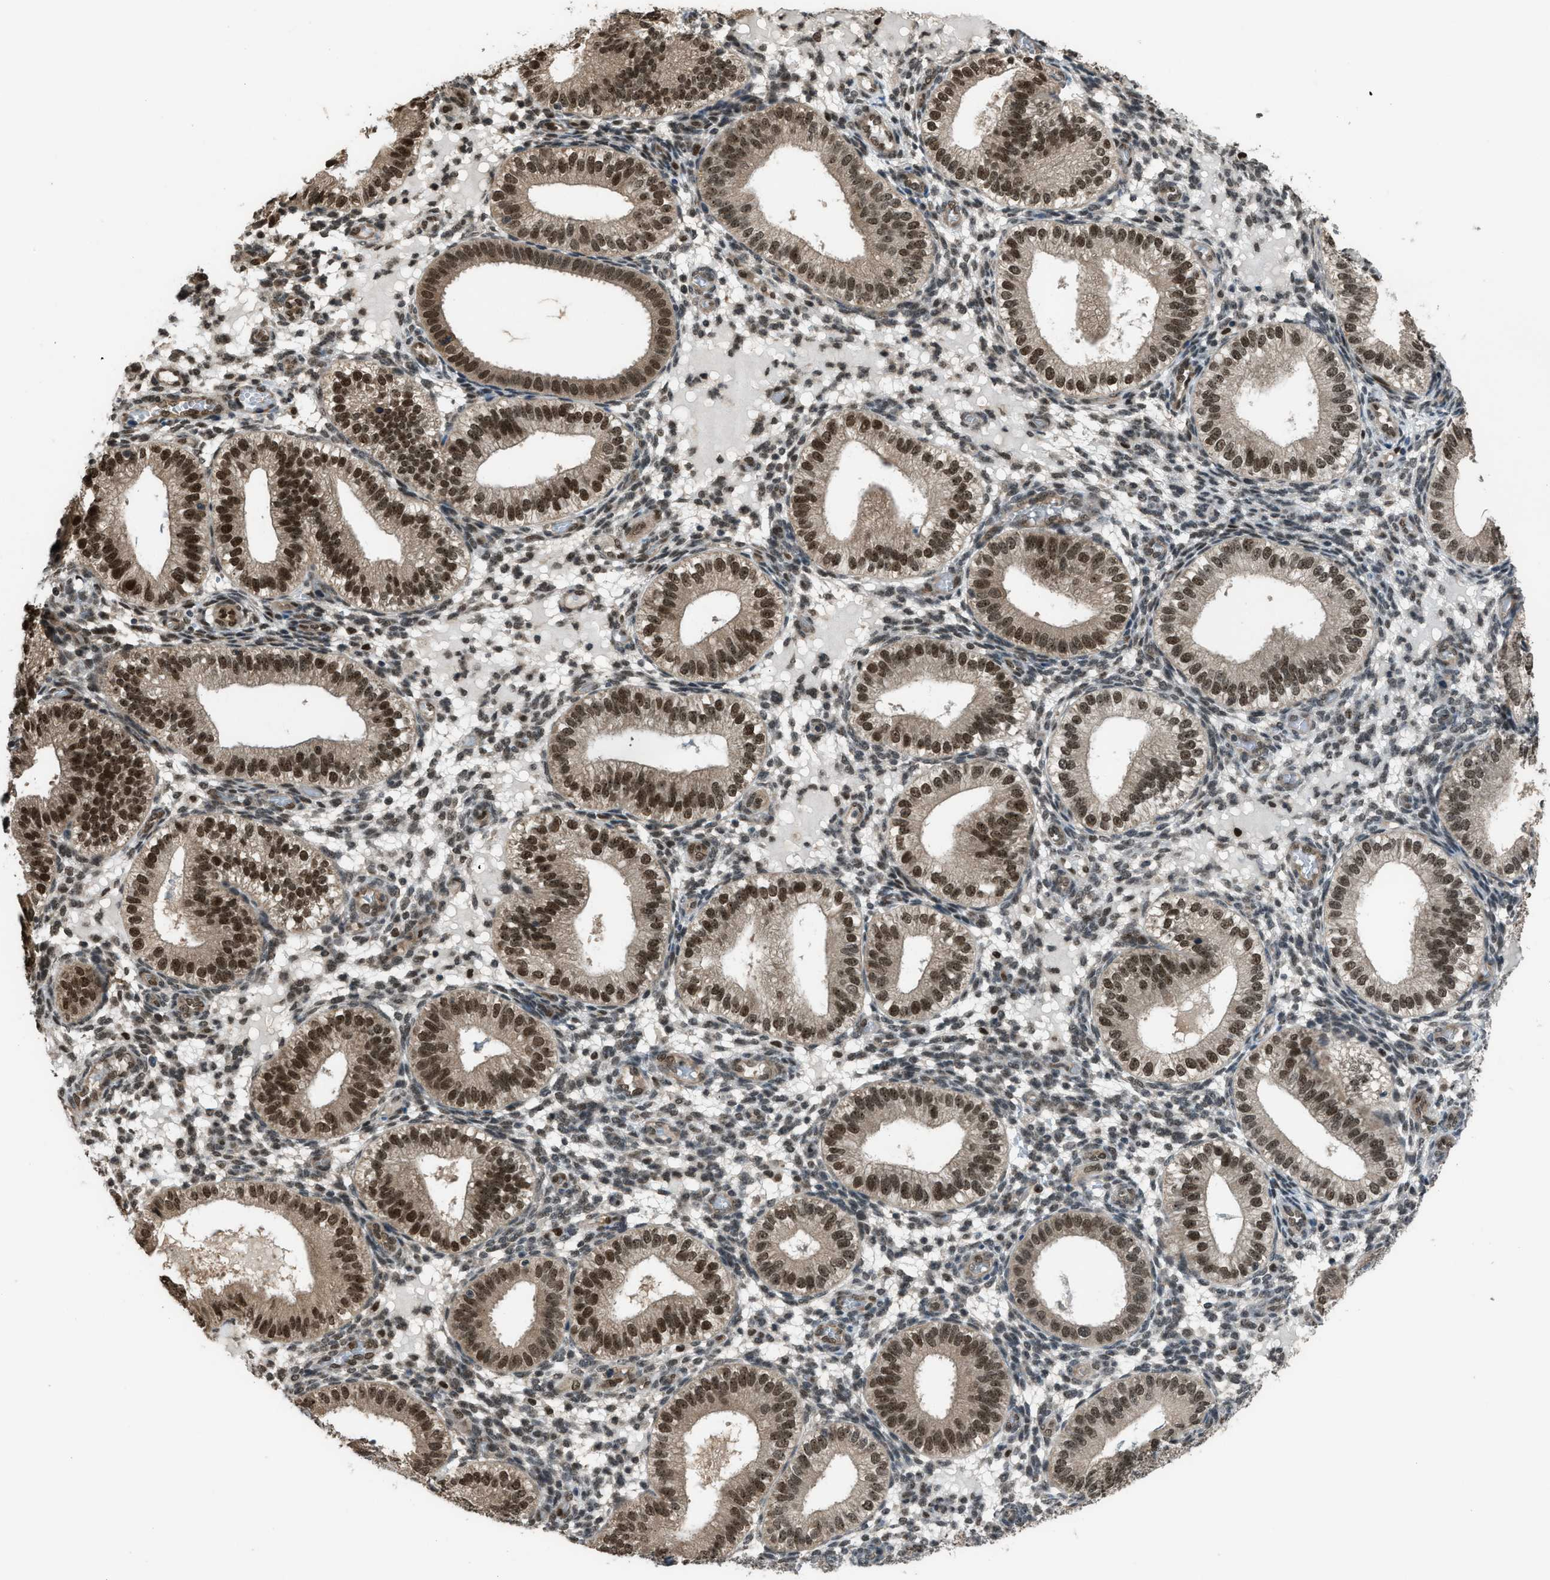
{"staining": {"intensity": "weak", "quantity": "25%-75%", "location": "cytoplasmic/membranous,nuclear"}, "tissue": "endometrium", "cell_type": "Cells in endometrial stroma", "image_type": "normal", "snomed": [{"axis": "morphology", "description": "Normal tissue, NOS"}, {"axis": "topography", "description": "Endometrium"}], "caption": "DAB immunohistochemical staining of normal human endometrium displays weak cytoplasmic/membranous,nuclear protein staining in about 25%-75% of cells in endometrial stroma. Using DAB (brown) and hematoxylin (blue) stains, captured at high magnification using brightfield microscopy.", "gene": "KPNA6", "patient": {"sex": "female", "age": 39}}